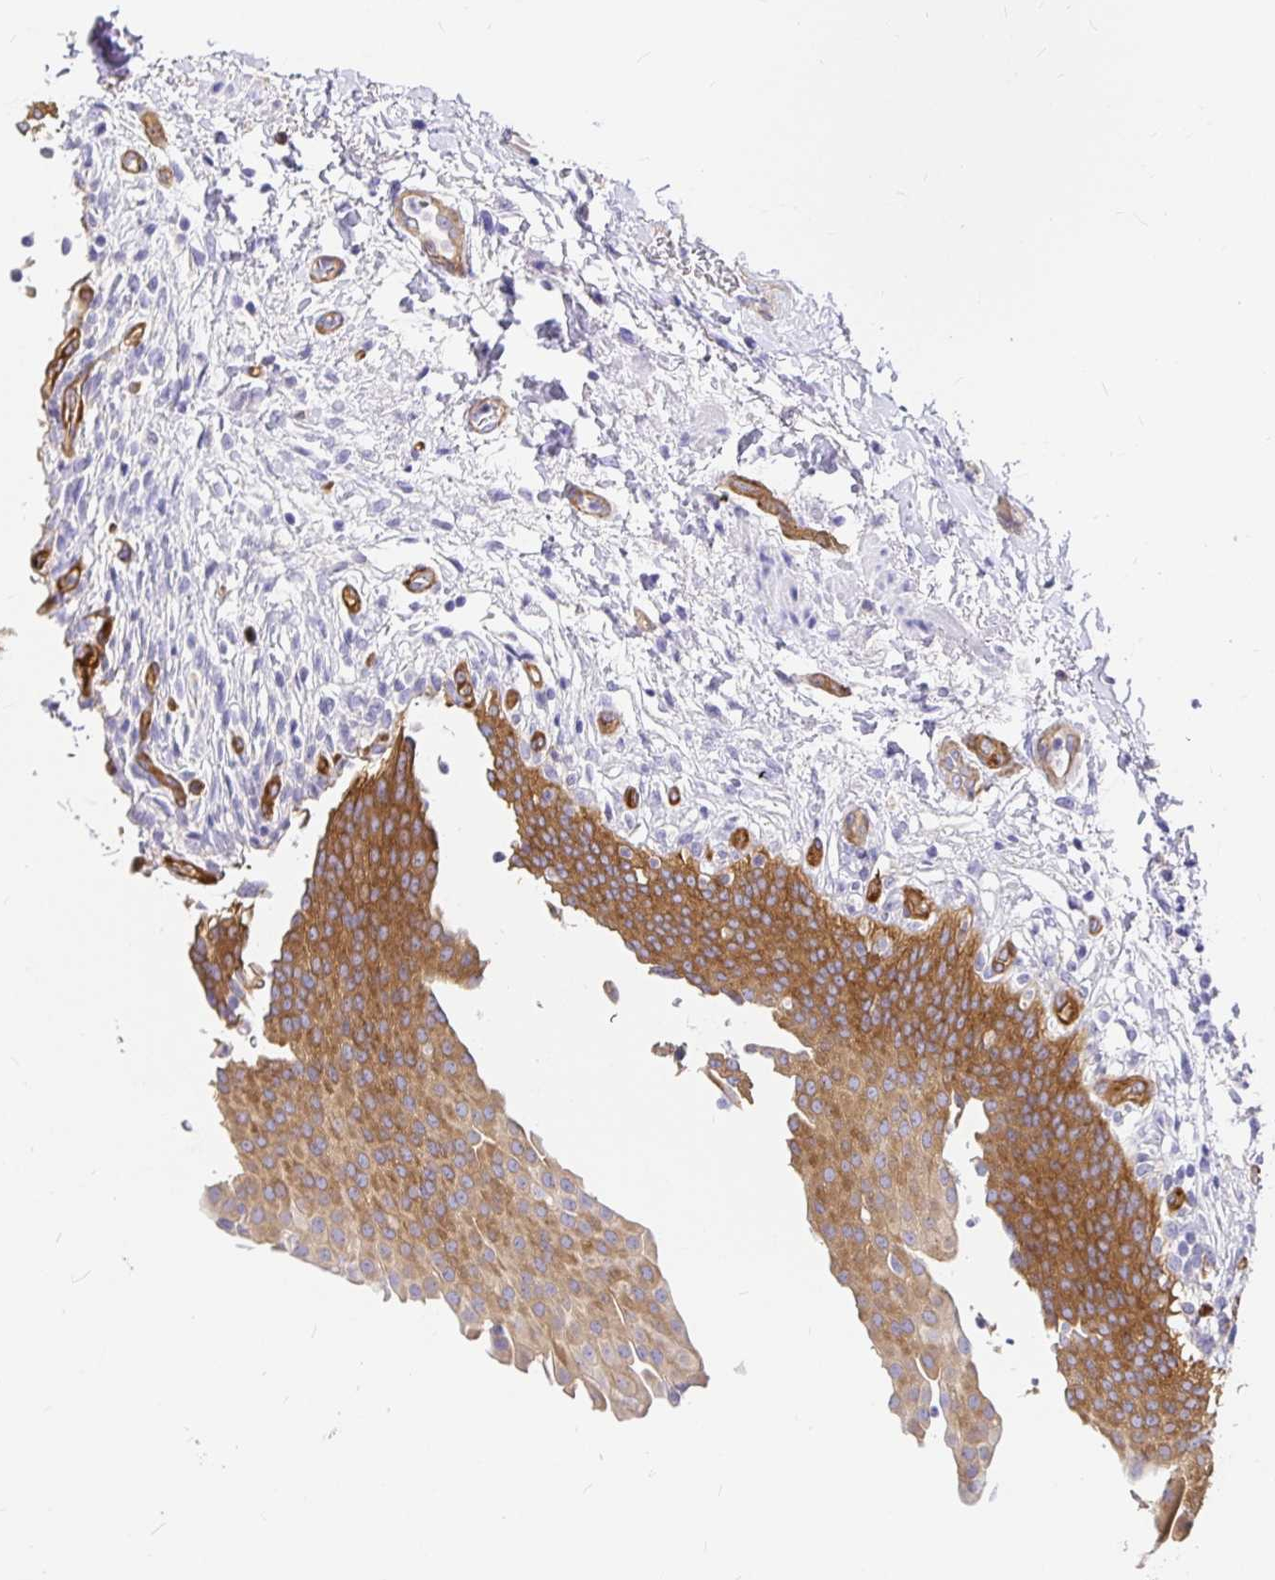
{"staining": {"intensity": "moderate", "quantity": ">75%", "location": "cytoplasmic/membranous"}, "tissue": "urinary bladder", "cell_type": "Urothelial cells", "image_type": "normal", "snomed": [{"axis": "morphology", "description": "Normal tissue, NOS"}, {"axis": "topography", "description": "Urinary bladder"}, {"axis": "topography", "description": "Peripheral nerve tissue"}], "caption": "The image shows immunohistochemical staining of normal urinary bladder. There is moderate cytoplasmic/membranous positivity is present in approximately >75% of urothelial cells. The staining was performed using DAB (3,3'-diaminobenzidine) to visualize the protein expression in brown, while the nuclei were stained in blue with hematoxylin (Magnification: 20x).", "gene": "MYO1B", "patient": {"sex": "female", "age": 60}}